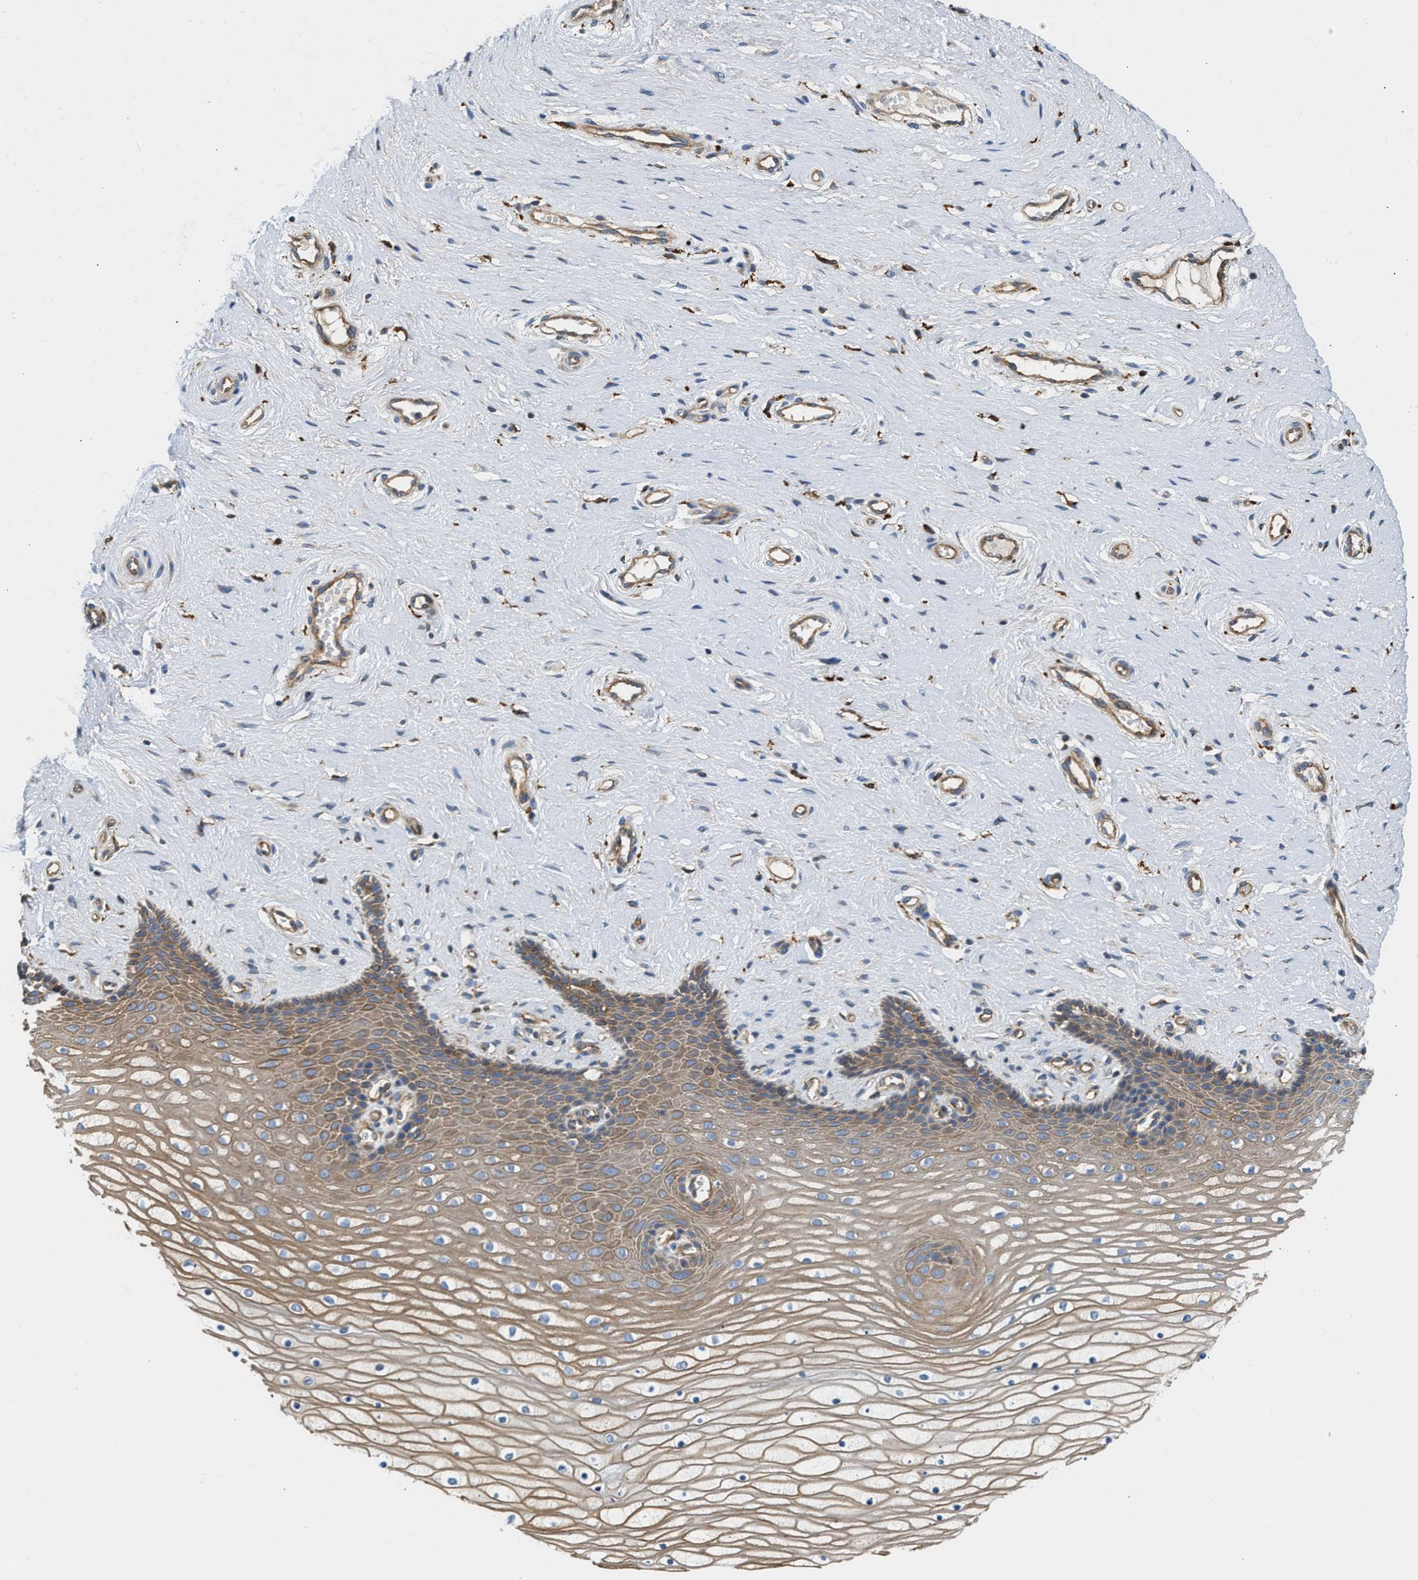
{"staining": {"intensity": "moderate", "quantity": ">75%", "location": "cytoplasmic/membranous"}, "tissue": "cervix", "cell_type": "Squamous epithelial cells", "image_type": "normal", "snomed": [{"axis": "morphology", "description": "Normal tissue, NOS"}, {"axis": "topography", "description": "Cervix"}], "caption": "Protein expression analysis of benign cervix exhibits moderate cytoplasmic/membranous staining in about >75% of squamous epithelial cells. (DAB IHC, brown staining for protein, blue staining for nuclei).", "gene": "NSUN7", "patient": {"sex": "female", "age": 39}}